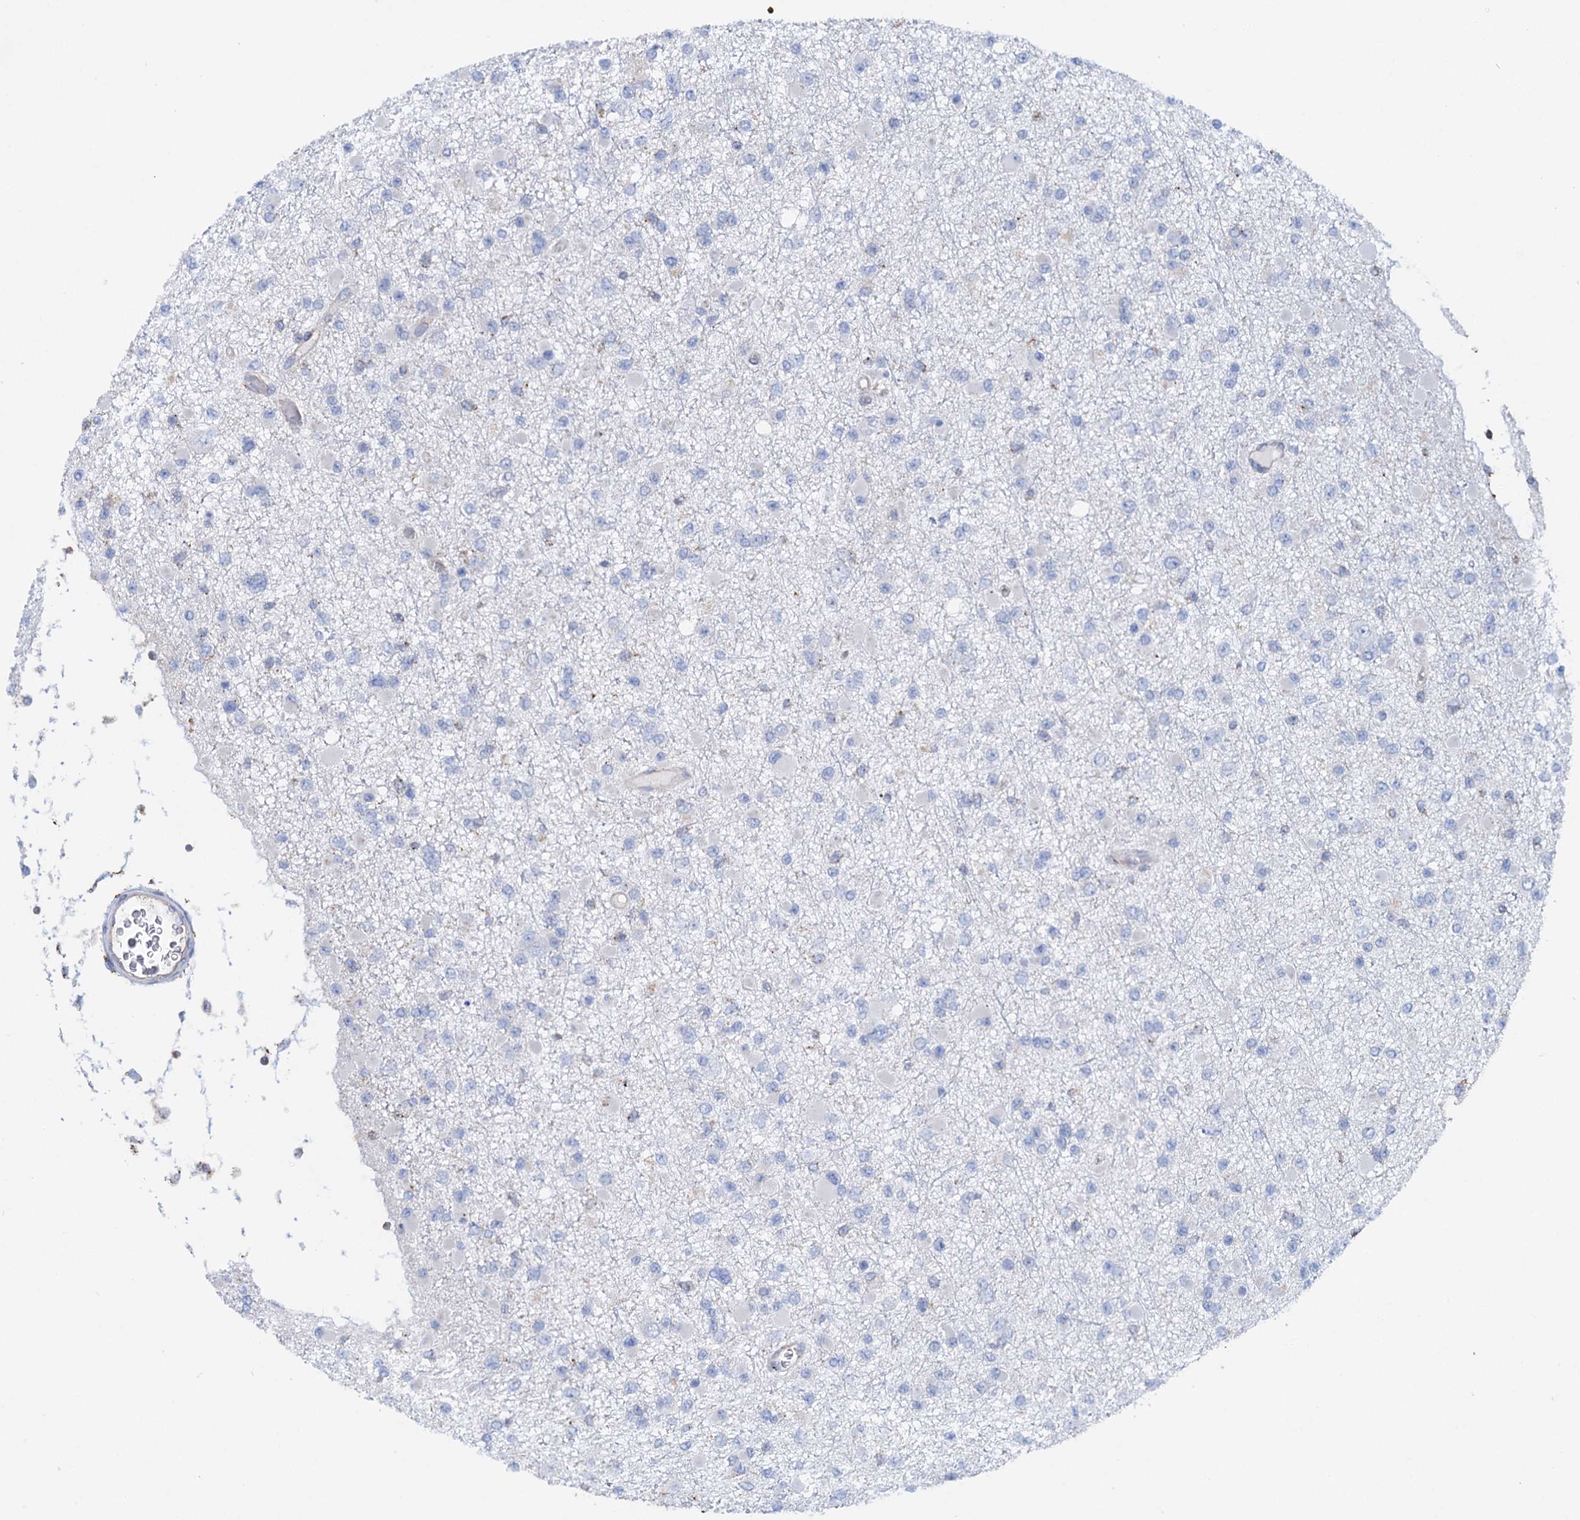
{"staining": {"intensity": "negative", "quantity": "none", "location": "none"}, "tissue": "glioma", "cell_type": "Tumor cells", "image_type": "cancer", "snomed": [{"axis": "morphology", "description": "Glioma, malignant, Low grade"}, {"axis": "topography", "description": "Brain"}], "caption": "This is an immunohistochemistry (IHC) histopathology image of glioma. There is no positivity in tumor cells.", "gene": "SCPEP1", "patient": {"sex": "female", "age": 22}}